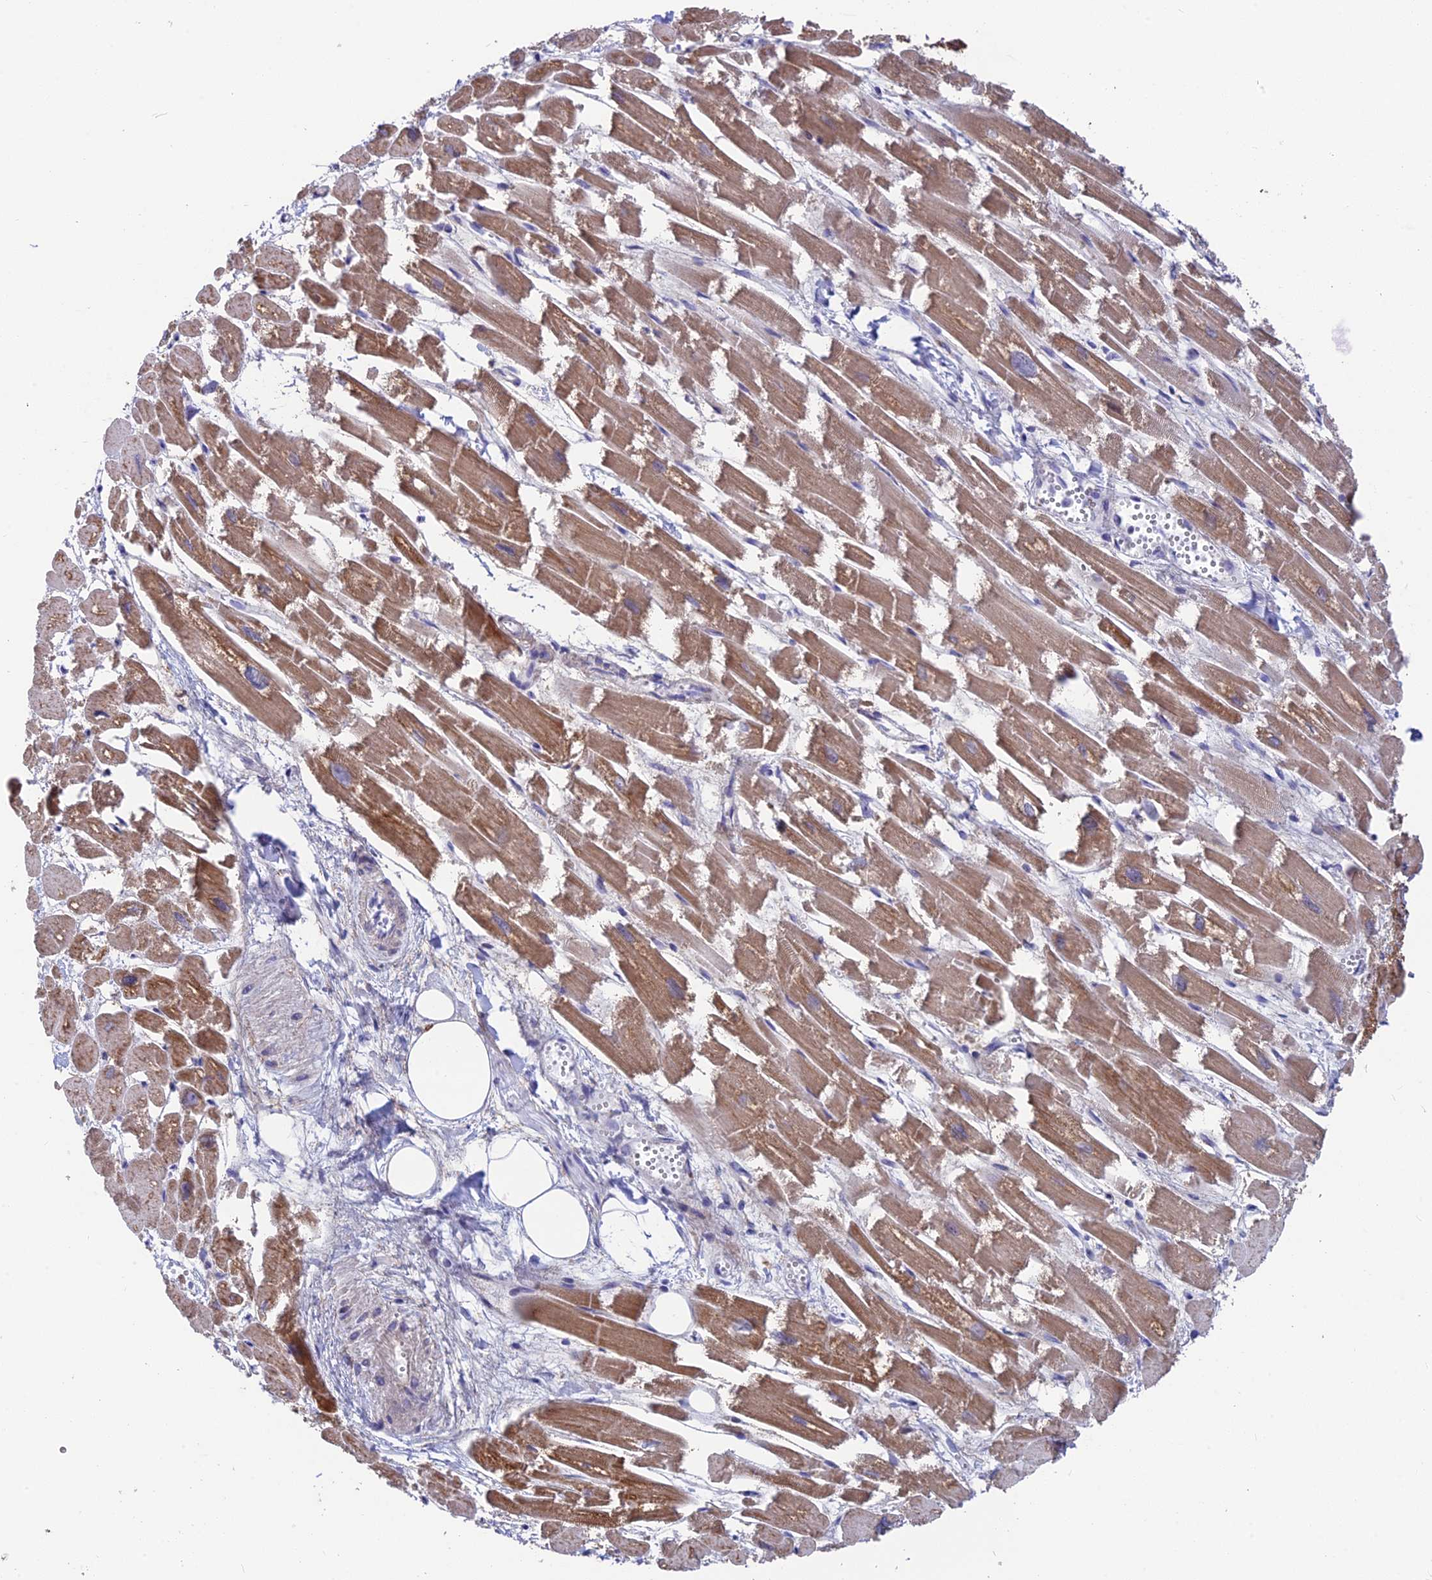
{"staining": {"intensity": "moderate", "quantity": ">75%", "location": "cytoplasmic/membranous"}, "tissue": "heart muscle", "cell_type": "Cardiomyocytes", "image_type": "normal", "snomed": [{"axis": "morphology", "description": "Normal tissue, NOS"}, {"axis": "topography", "description": "Heart"}], "caption": "Protein expression by immunohistochemistry (IHC) exhibits moderate cytoplasmic/membranous positivity in about >75% of cardiomyocytes in normal heart muscle.", "gene": "PLAC9", "patient": {"sex": "male", "age": 54}}